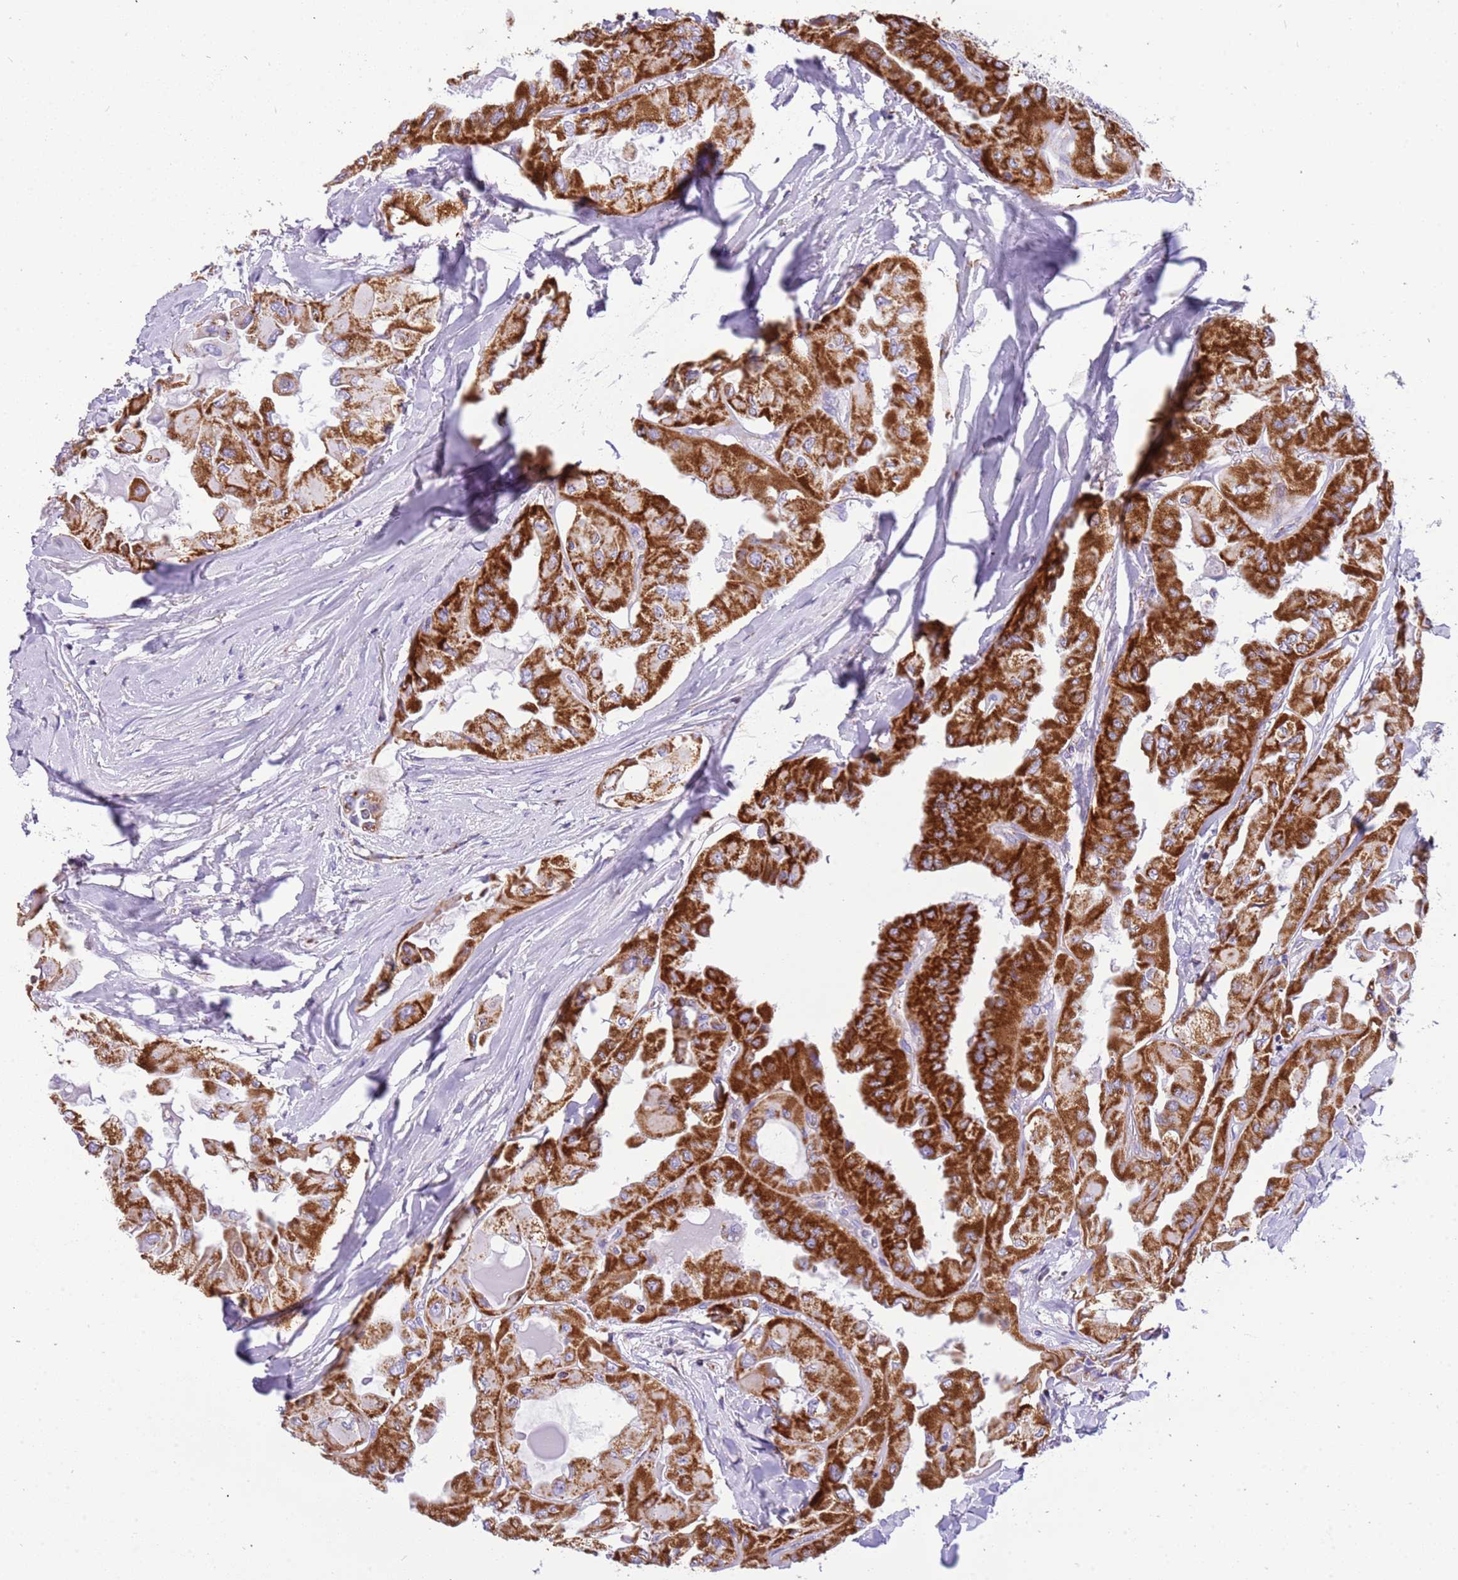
{"staining": {"intensity": "strong", "quantity": ">75%", "location": "cytoplasmic/membranous"}, "tissue": "thyroid cancer", "cell_type": "Tumor cells", "image_type": "cancer", "snomed": [{"axis": "morphology", "description": "Normal tissue, NOS"}, {"axis": "morphology", "description": "Papillary adenocarcinoma, NOS"}, {"axis": "topography", "description": "Thyroid gland"}], "caption": "Immunohistochemical staining of thyroid cancer demonstrates strong cytoplasmic/membranous protein expression in about >75% of tumor cells.", "gene": "SUCLG2", "patient": {"sex": "female", "age": 59}}